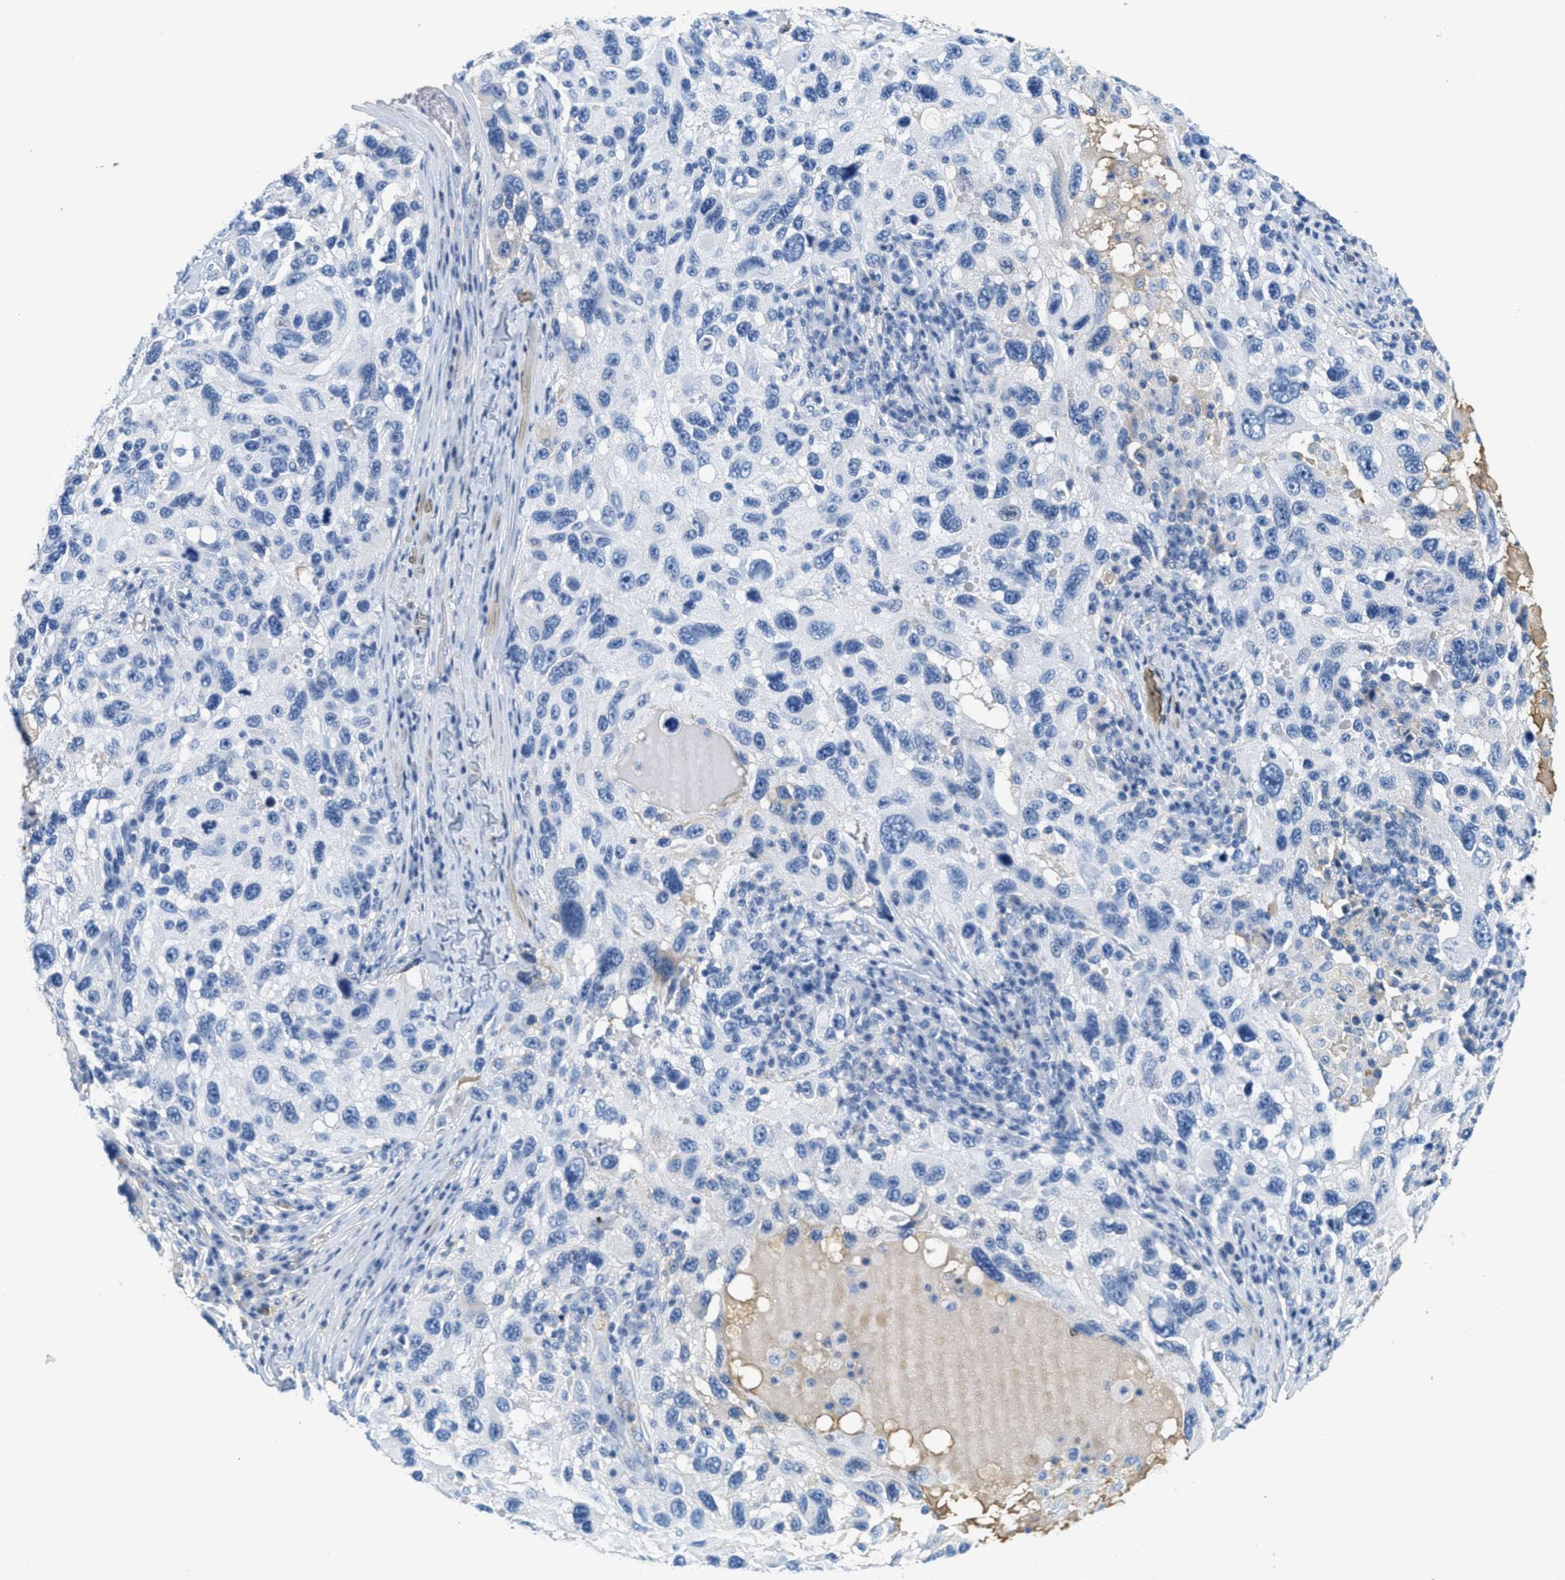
{"staining": {"intensity": "negative", "quantity": "none", "location": "none"}, "tissue": "melanoma", "cell_type": "Tumor cells", "image_type": "cancer", "snomed": [{"axis": "morphology", "description": "Malignant melanoma, NOS"}, {"axis": "topography", "description": "Skin"}], "caption": "Melanoma was stained to show a protein in brown. There is no significant expression in tumor cells.", "gene": "SERPINA1", "patient": {"sex": "male", "age": 53}}